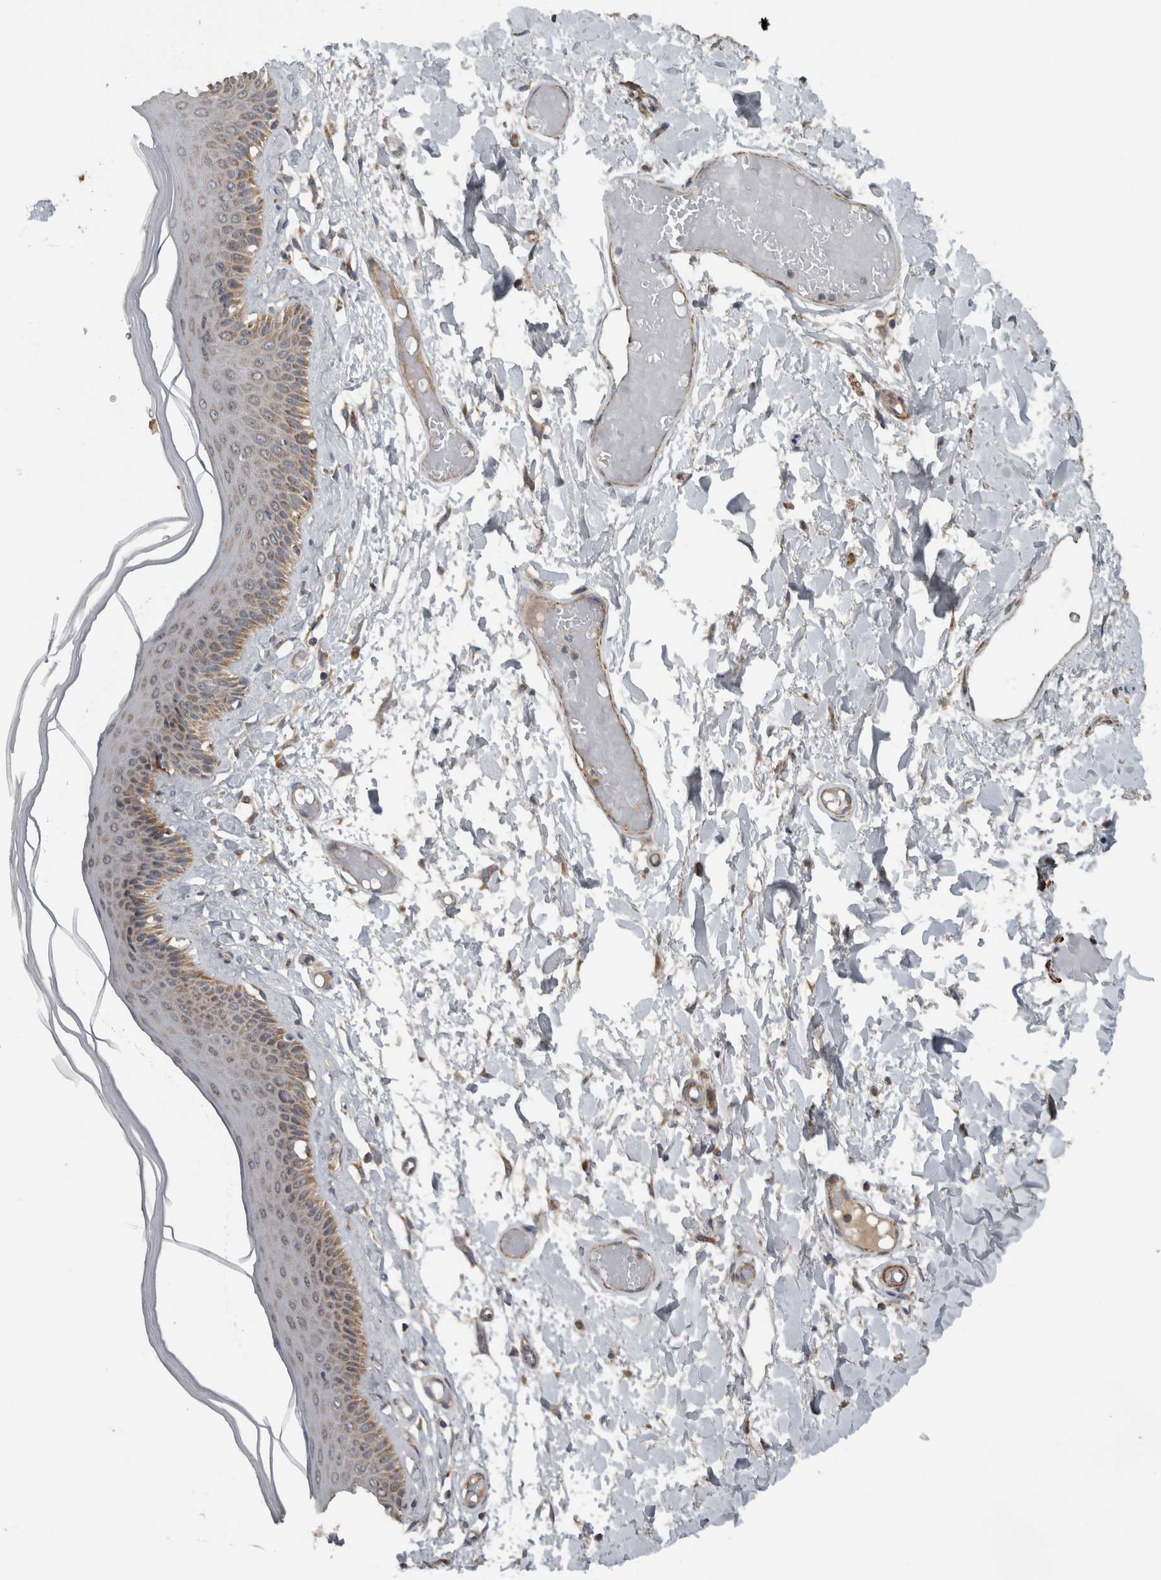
{"staining": {"intensity": "moderate", "quantity": "25%-75%", "location": "cytoplasmic/membranous"}, "tissue": "skin", "cell_type": "Epidermal cells", "image_type": "normal", "snomed": [{"axis": "morphology", "description": "Normal tissue, NOS"}, {"axis": "topography", "description": "Vulva"}], "caption": "Immunohistochemistry (IHC) photomicrograph of unremarkable skin: human skin stained using immunohistochemistry (IHC) displays medium levels of moderate protein expression localized specifically in the cytoplasmic/membranous of epidermal cells, appearing as a cytoplasmic/membranous brown color.", "gene": "ARMC1", "patient": {"sex": "female", "age": 73}}